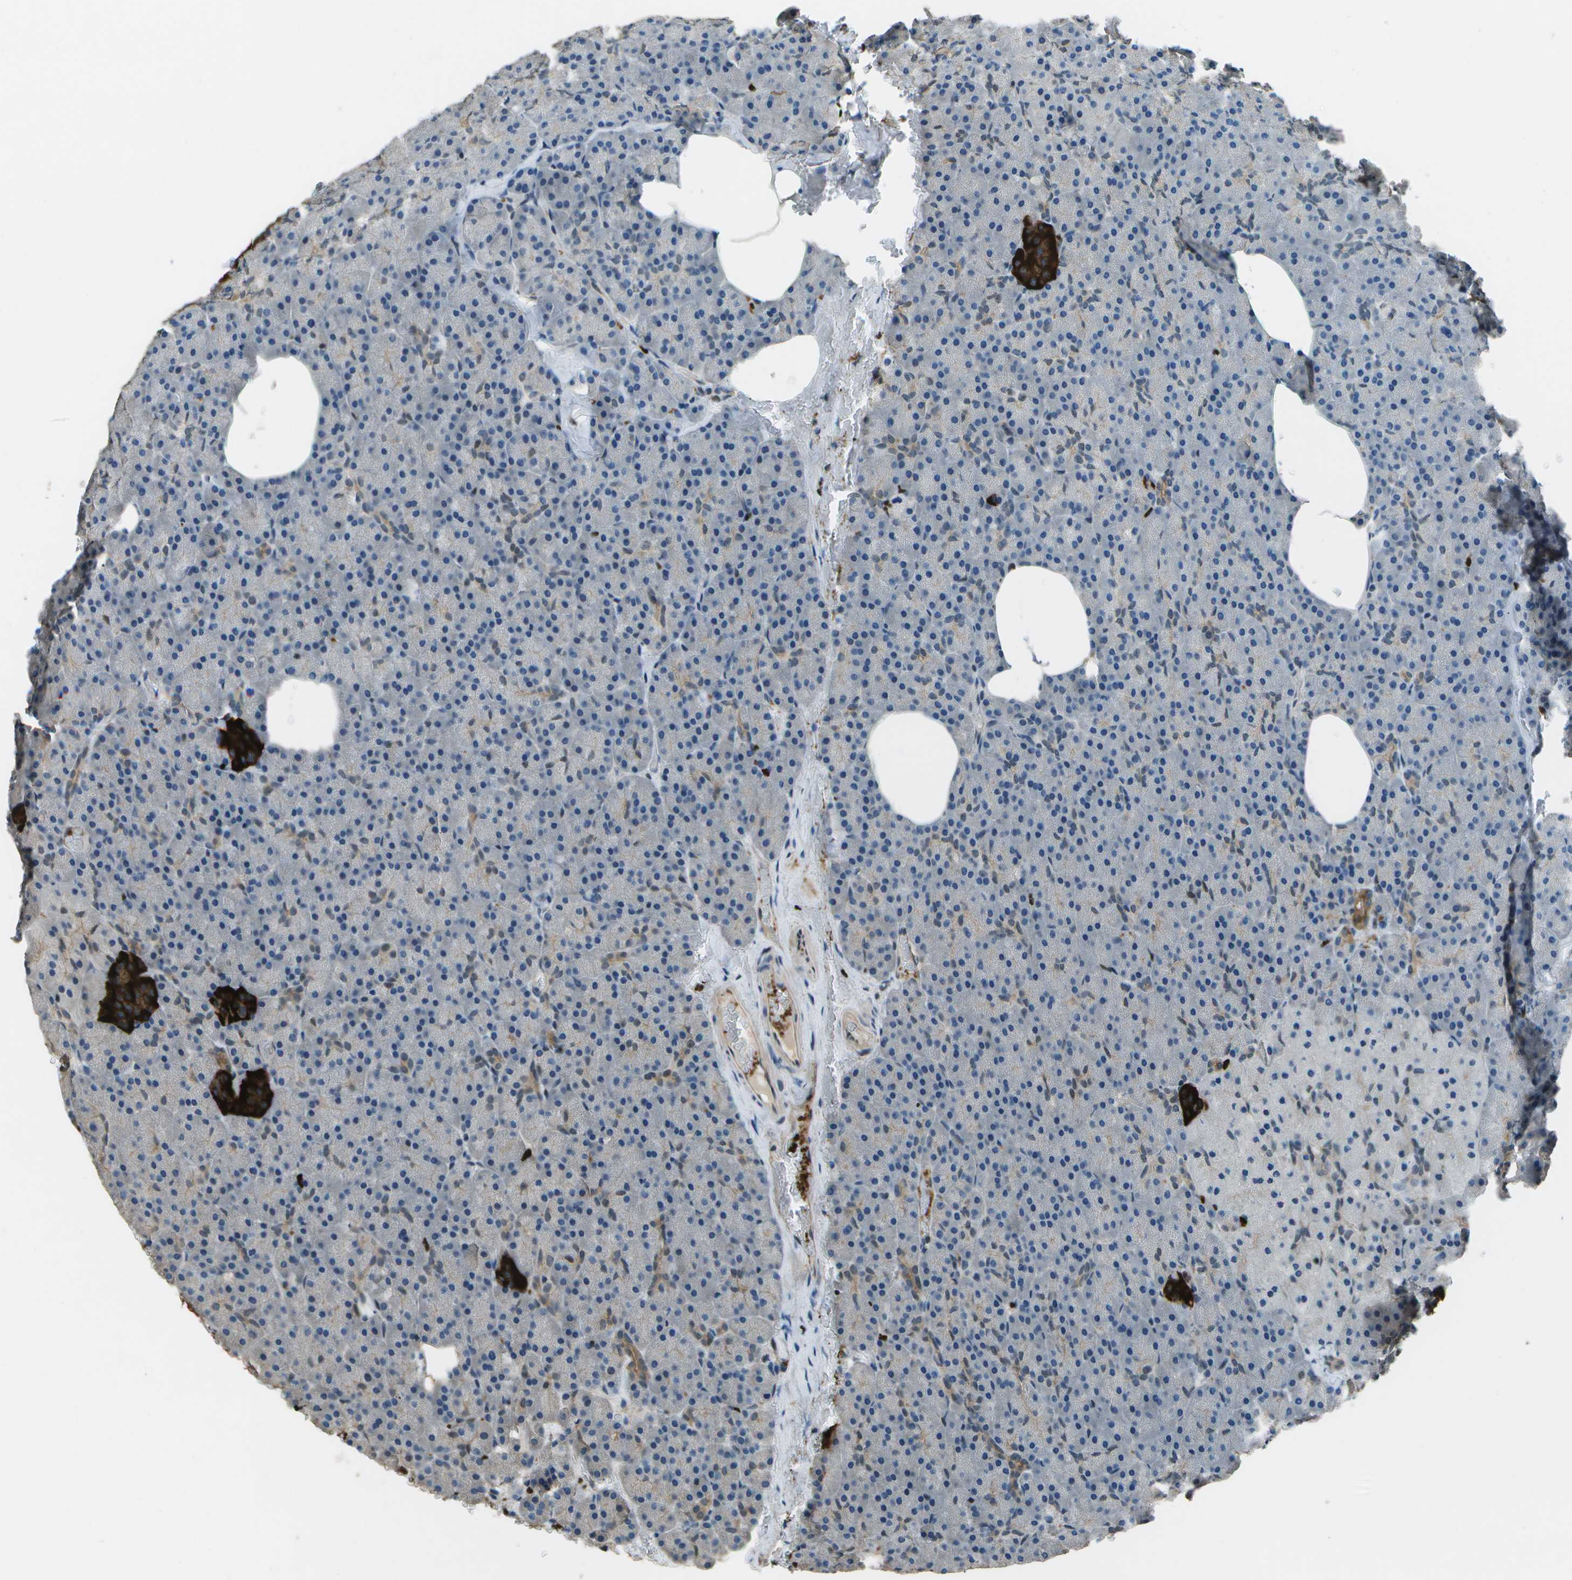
{"staining": {"intensity": "weak", "quantity": "<25%", "location": "cytoplasmic/membranous"}, "tissue": "pancreas", "cell_type": "Exocrine glandular cells", "image_type": "normal", "snomed": [{"axis": "morphology", "description": "Normal tissue, NOS"}, {"axis": "topography", "description": "Pancreas"}], "caption": "Immunohistochemistry micrograph of normal pancreas stained for a protein (brown), which displays no positivity in exocrine glandular cells.", "gene": "PDLIM1", "patient": {"sex": "female", "age": 35}}